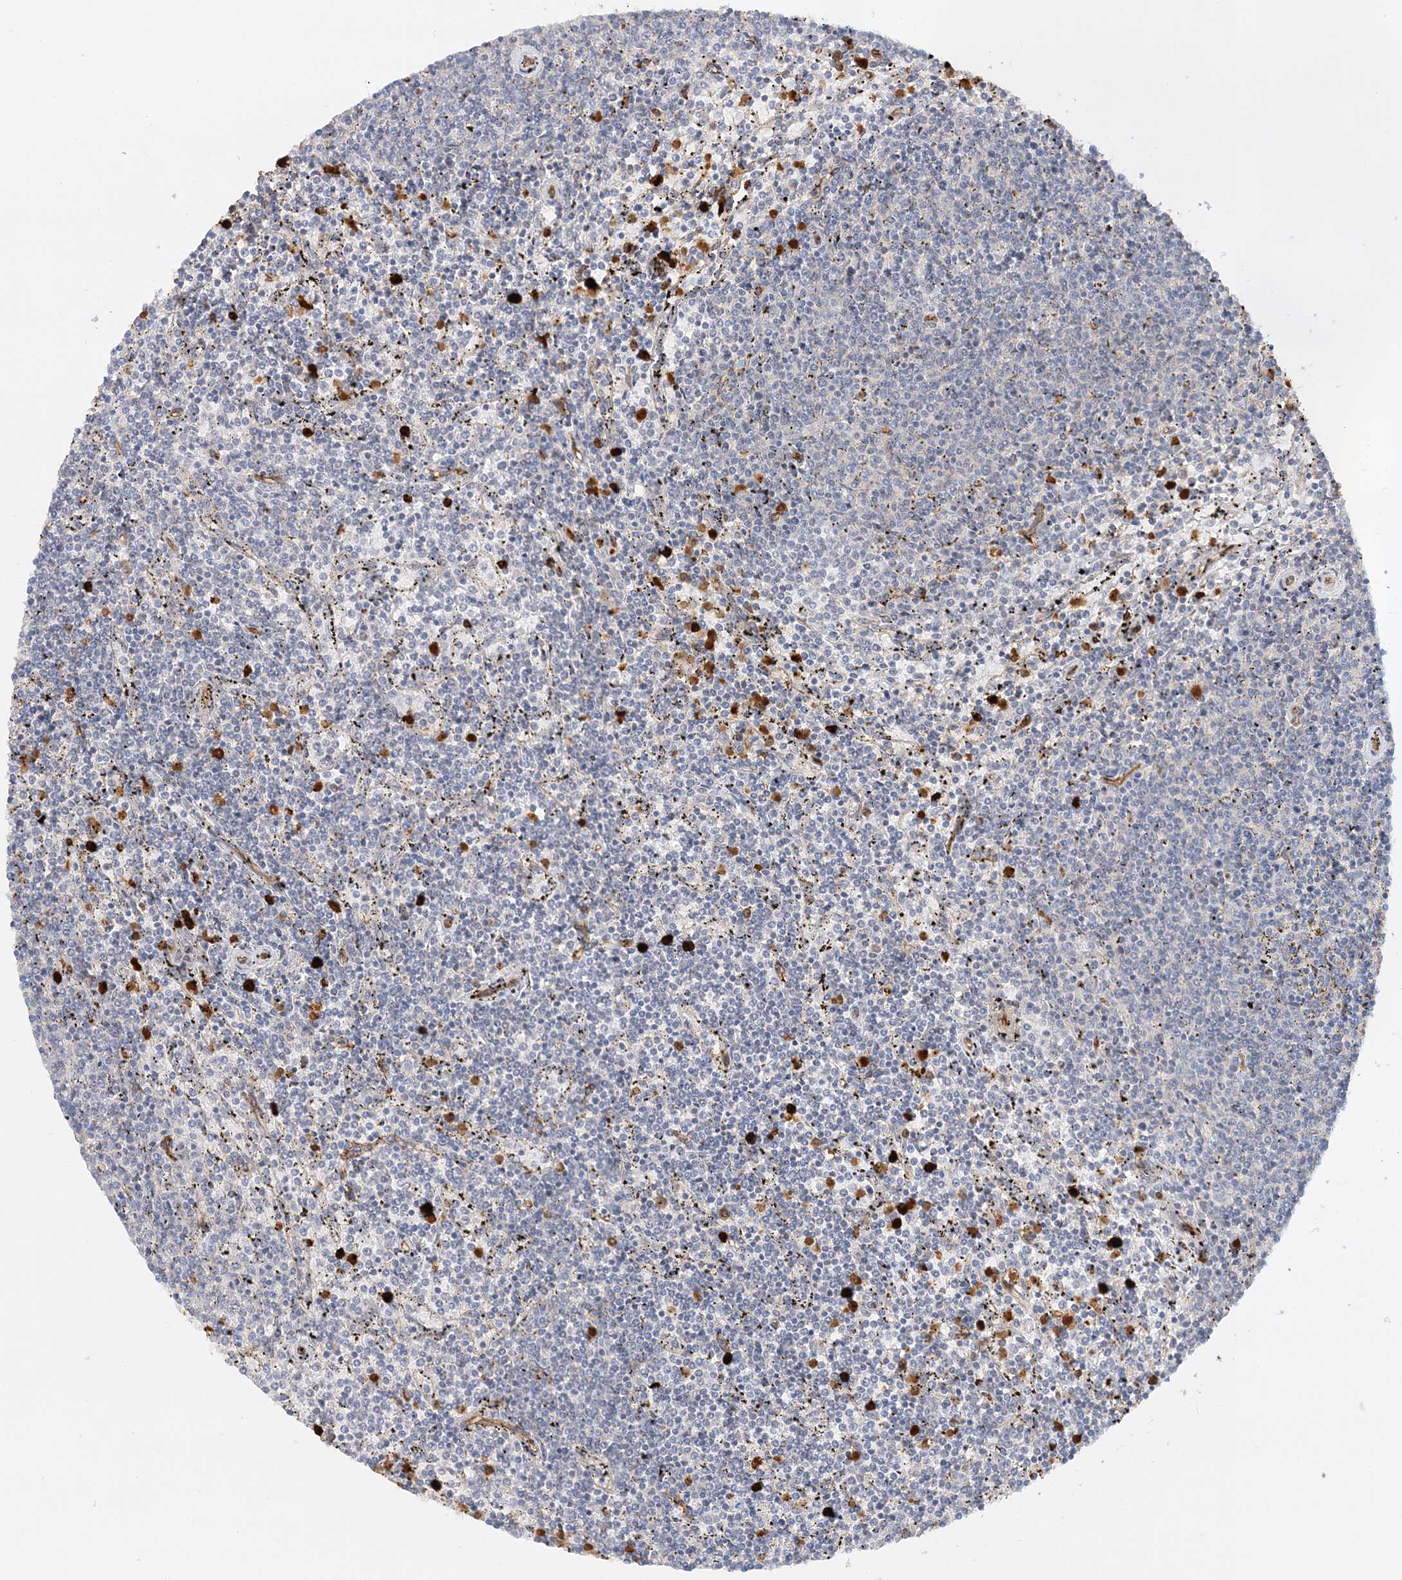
{"staining": {"intensity": "negative", "quantity": "none", "location": "none"}, "tissue": "lymphoma", "cell_type": "Tumor cells", "image_type": "cancer", "snomed": [{"axis": "morphology", "description": "Malignant lymphoma, non-Hodgkin's type, Low grade"}, {"axis": "topography", "description": "Spleen"}], "caption": "Immunohistochemical staining of malignant lymphoma, non-Hodgkin's type (low-grade) demonstrates no significant positivity in tumor cells.", "gene": "DNAH1", "patient": {"sex": "female", "age": 50}}